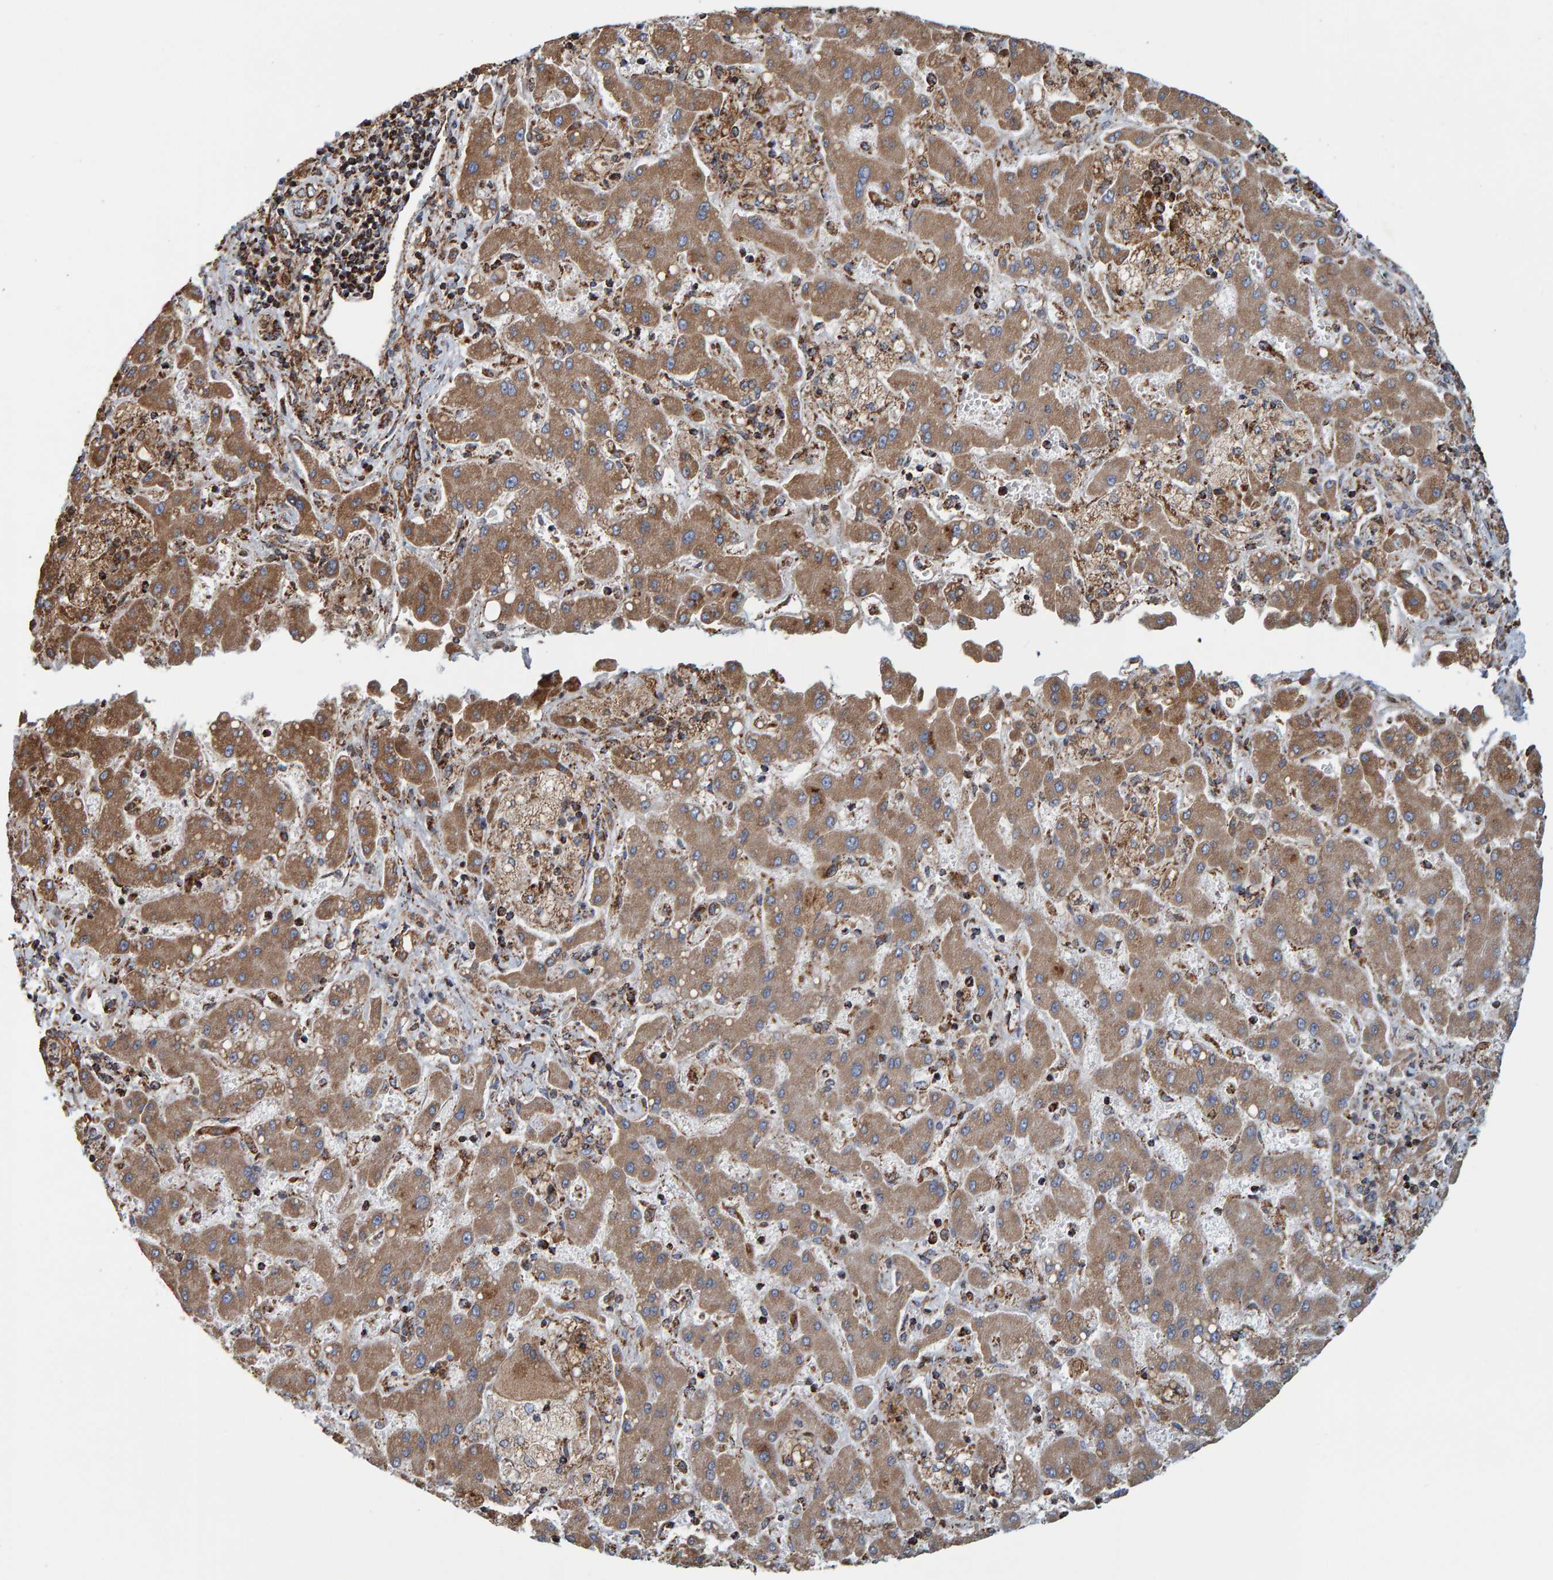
{"staining": {"intensity": "moderate", "quantity": ">75%", "location": "cytoplasmic/membranous"}, "tissue": "liver cancer", "cell_type": "Tumor cells", "image_type": "cancer", "snomed": [{"axis": "morphology", "description": "Cholangiocarcinoma"}, {"axis": "topography", "description": "Liver"}], "caption": "A photomicrograph of liver cancer stained for a protein exhibits moderate cytoplasmic/membranous brown staining in tumor cells. The staining was performed using DAB, with brown indicating positive protein expression. Nuclei are stained blue with hematoxylin.", "gene": "MRPL45", "patient": {"sex": "male", "age": 50}}